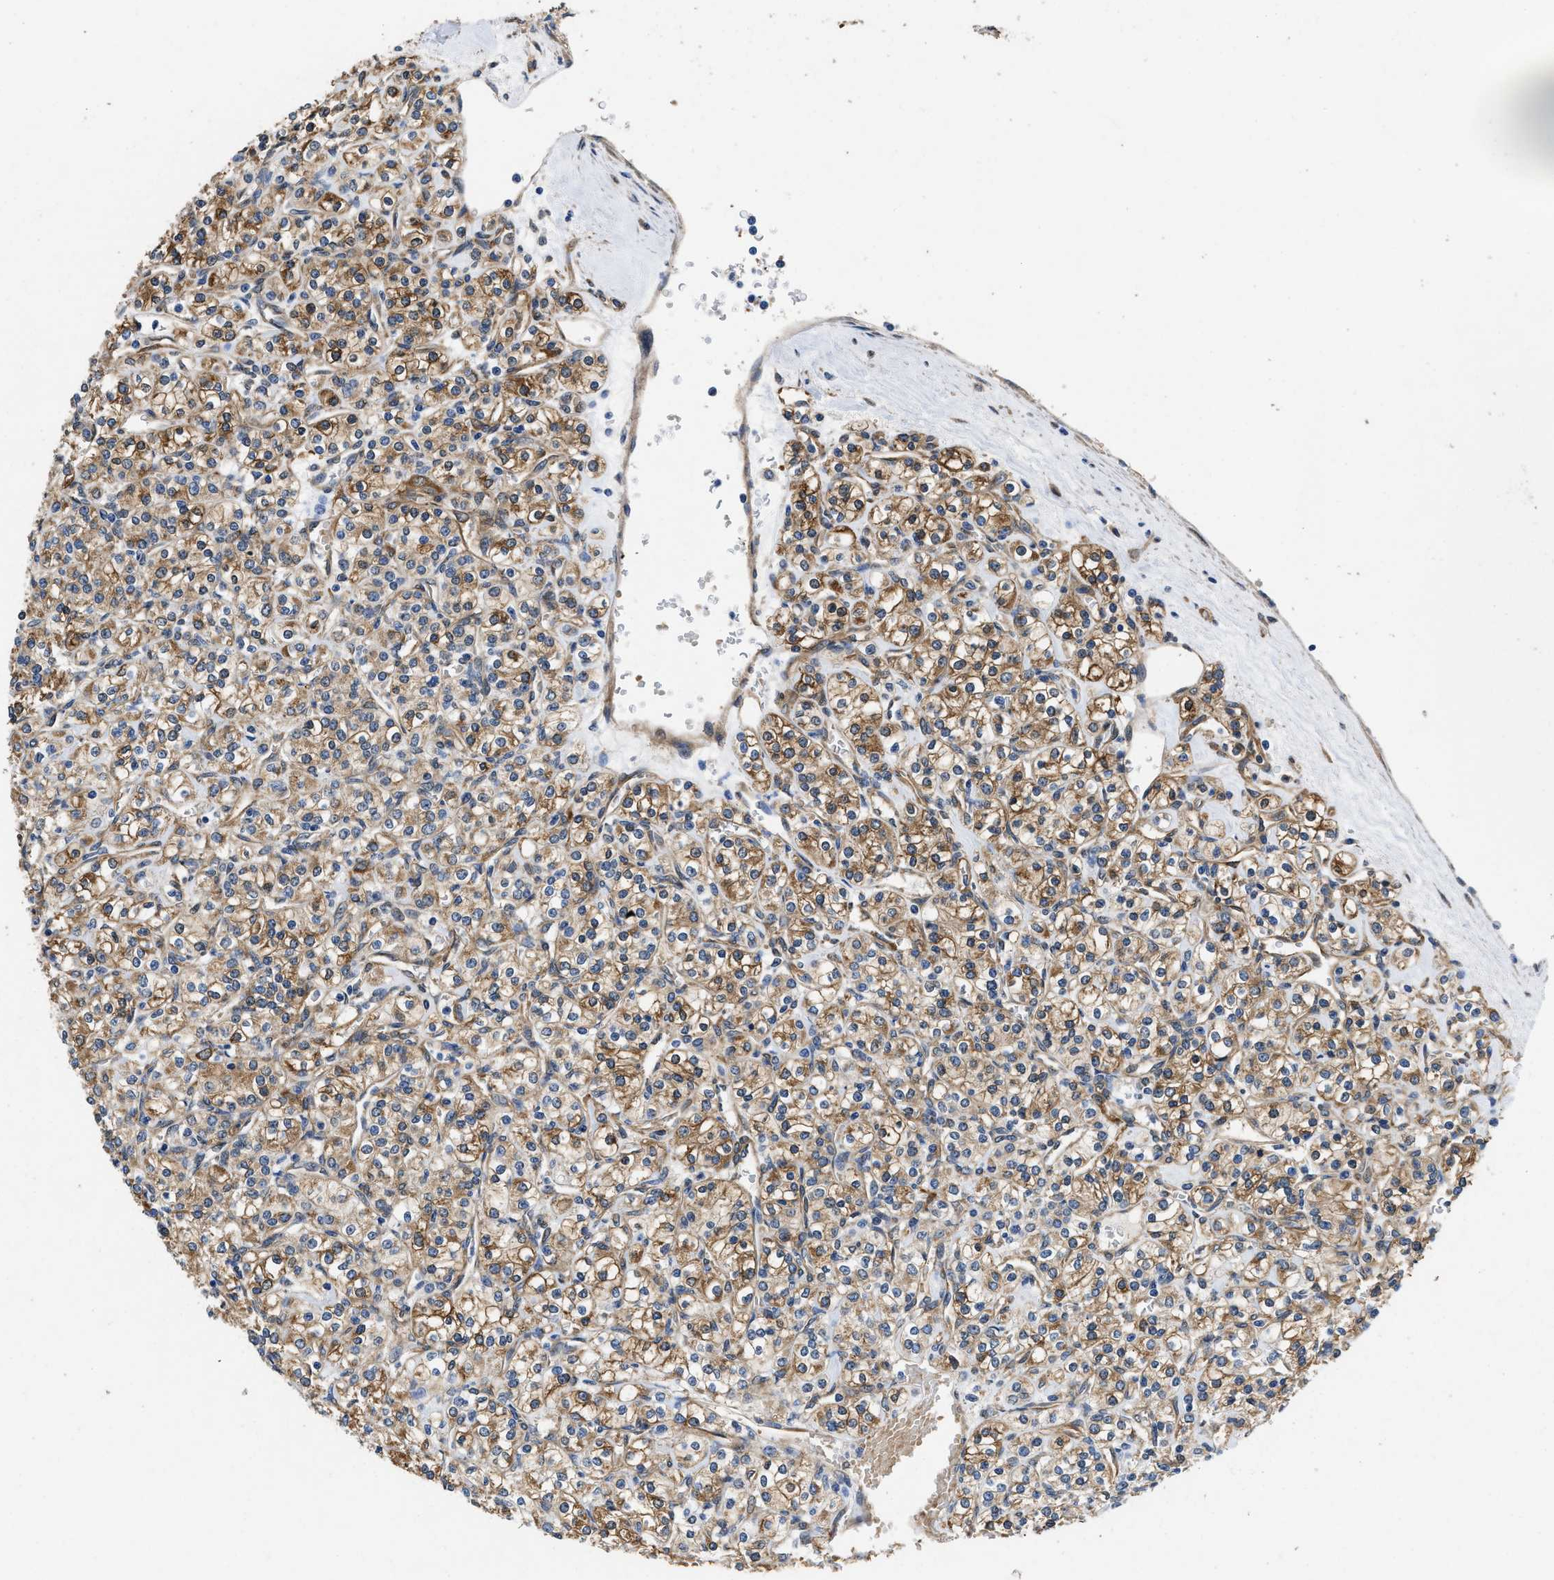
{"staining": {"intensity": "moderate", "quantity": ">75%", "location": "cytoplasmic/membranous"}, "tissue": "renal cancer", "cell_type": "Tumor cells", "image_type": "cancer", "snomed": [{"axis": "morphology", "description": "Adenocarcinoma, NOS"}, {"axis": "topography", "description": "Kidney"}], "caption": "Renal adenocarcinoma stained for a protein reveals moderate cytoplasmic/membranous positivity in tumor cells.", "gene": "RAPH1", "patient": {"sex": "male", "age": 77}}